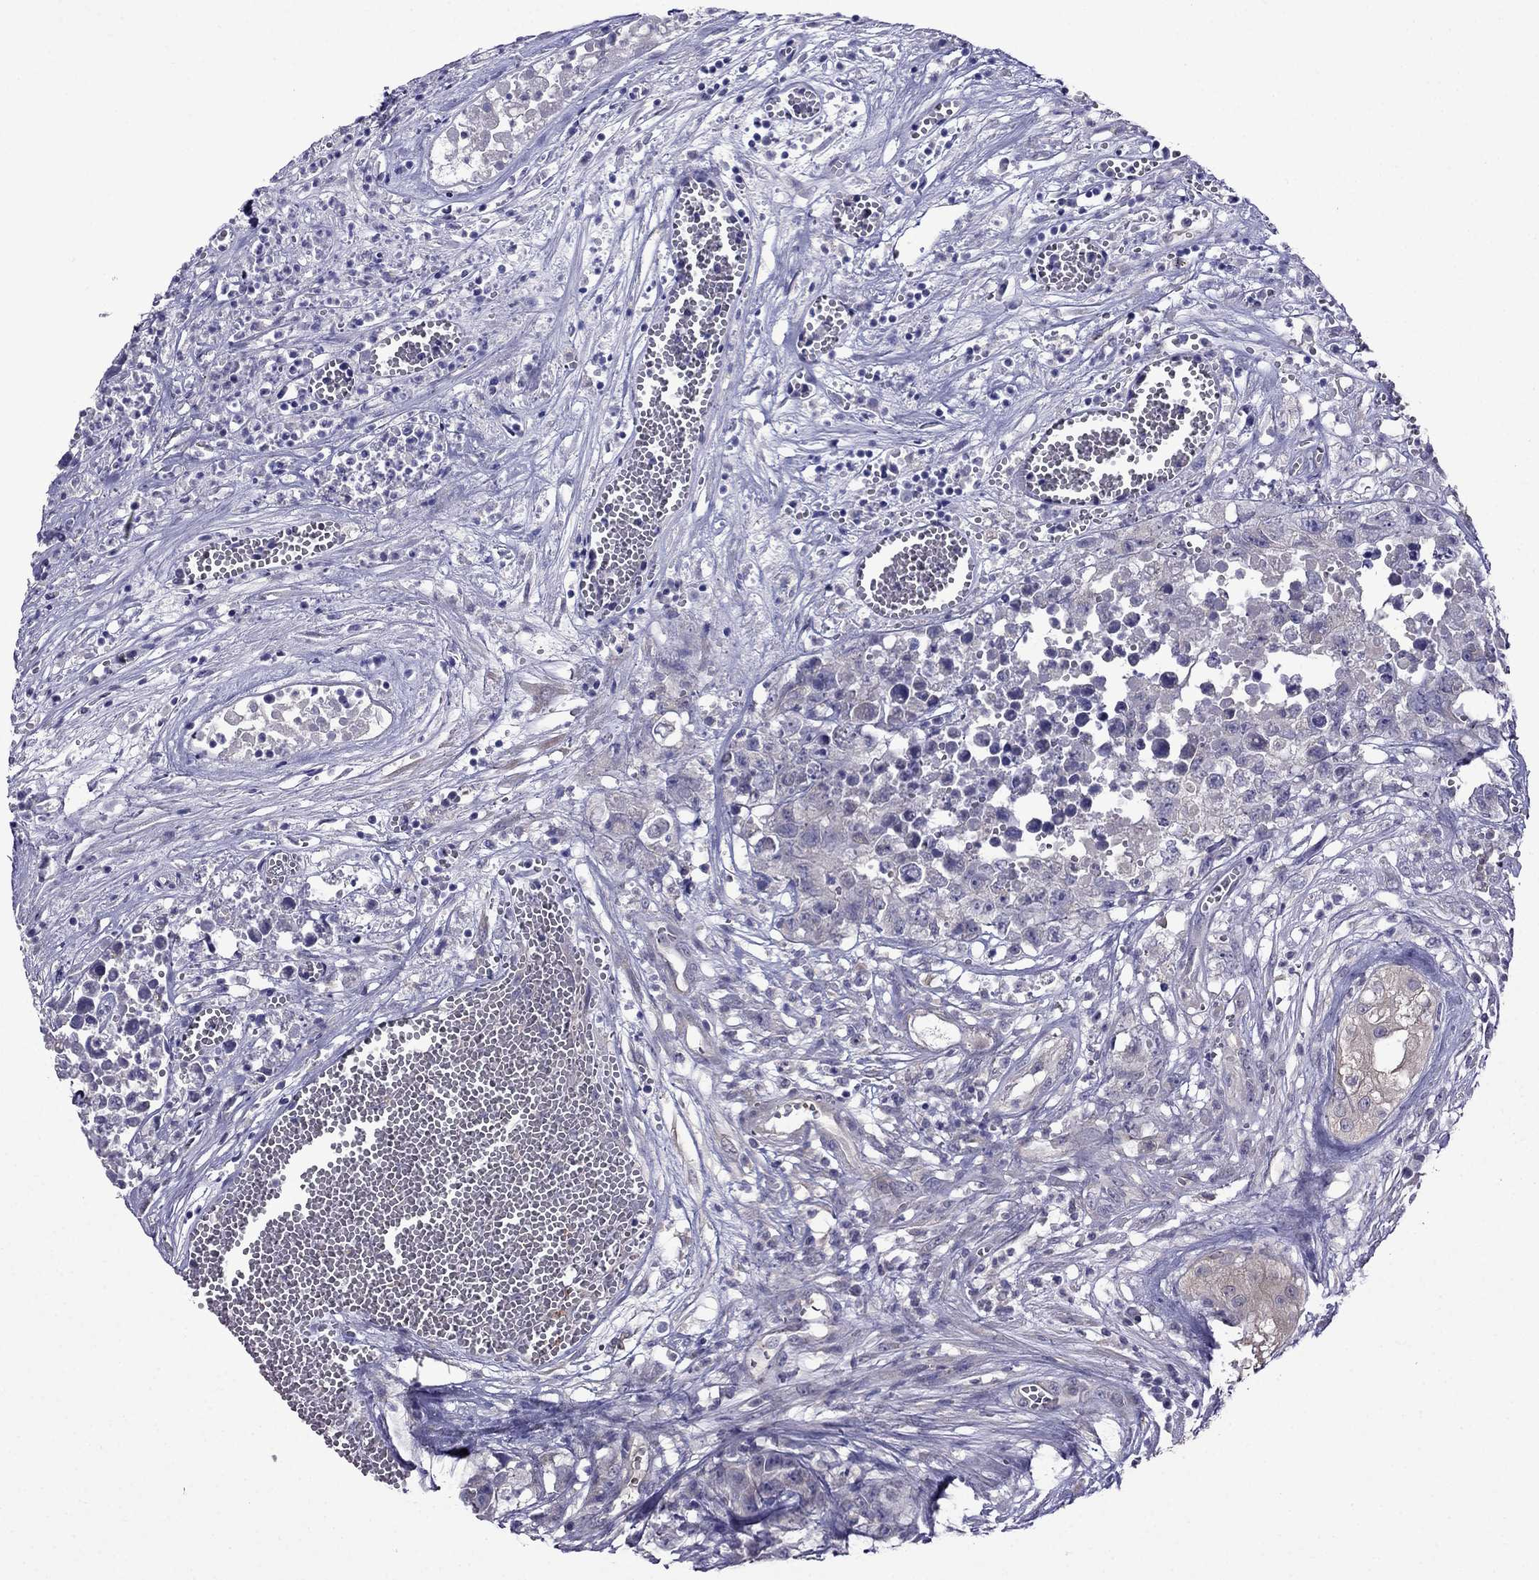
{"staining": {"intensity": "negative", "quantity": "none", "location": "none"}, "tissue": "testis cancer", "cell_type": "Tumor cells", "image_type": "cancer", "snomed": [{"axis": "morphology", "description": "Seminoma, NOS"}, {"axis": "morphology", "description": "Carcinoma, Embryonal, NOS"}, {"axis": "topography", "description": "Testis"}], "caption": "Tumor cells show no significant positivity in testis seminoma.", "gene": "SCNN1D", "patient": {"sex": "male", "age": 22}}